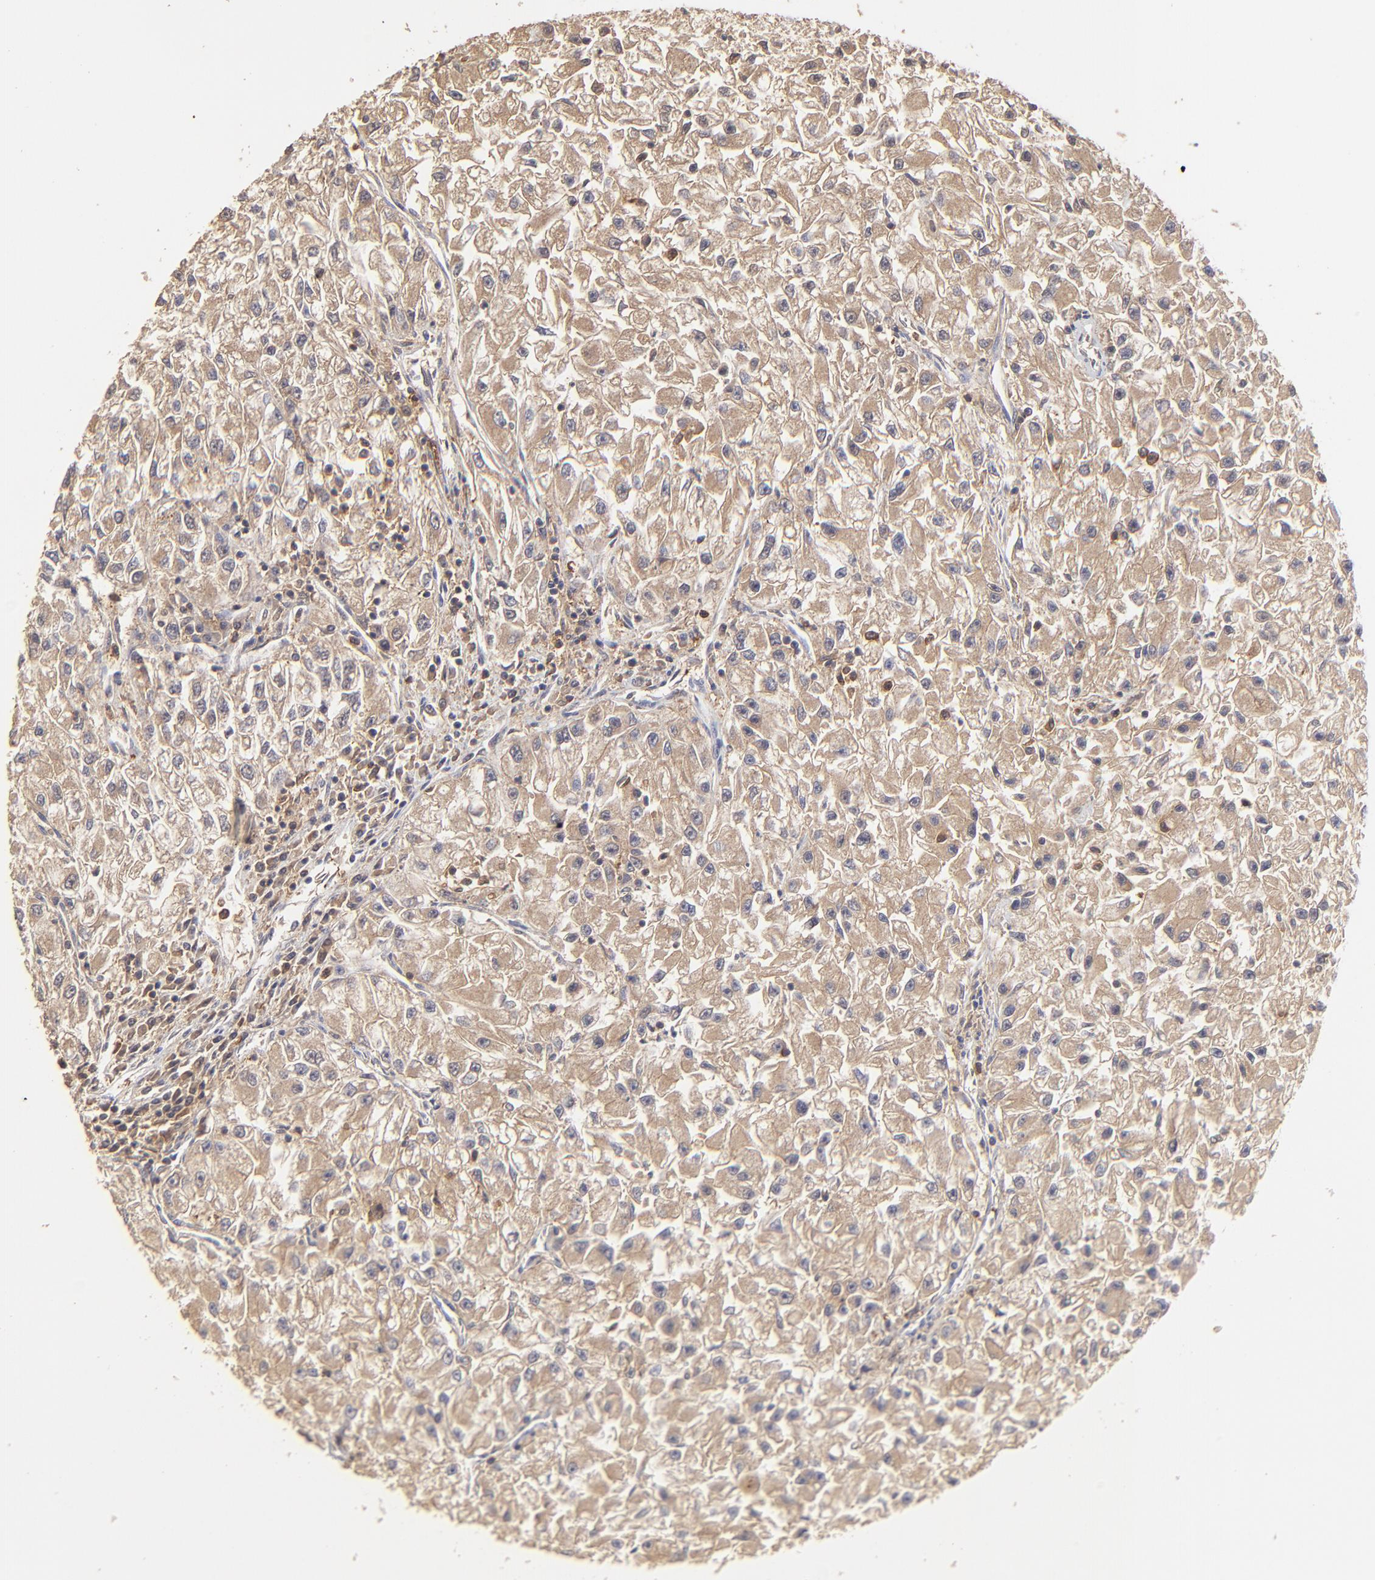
{"staining": {"intensity": "moderate", "quantity": ">75%", "location": "cytoplasmic/membranous"}, "tissue": "renal cancer", "cell_type": "Tumor cells", "image_type": "cancer", "snomed": [{"axis": "morphology", "description": "Adenocarcinoma, NOS"}, {"axis": "topography", "description": "Kidney"}], "caption": "A micrograph showing moderate cytoplasmic/membranous staining in approximately >75% of tumor cells in renal cancer, as visualized by brown immunohistochemical staining.", "gene": "STON2", "patient": {"sex": "male", "age": 59}}